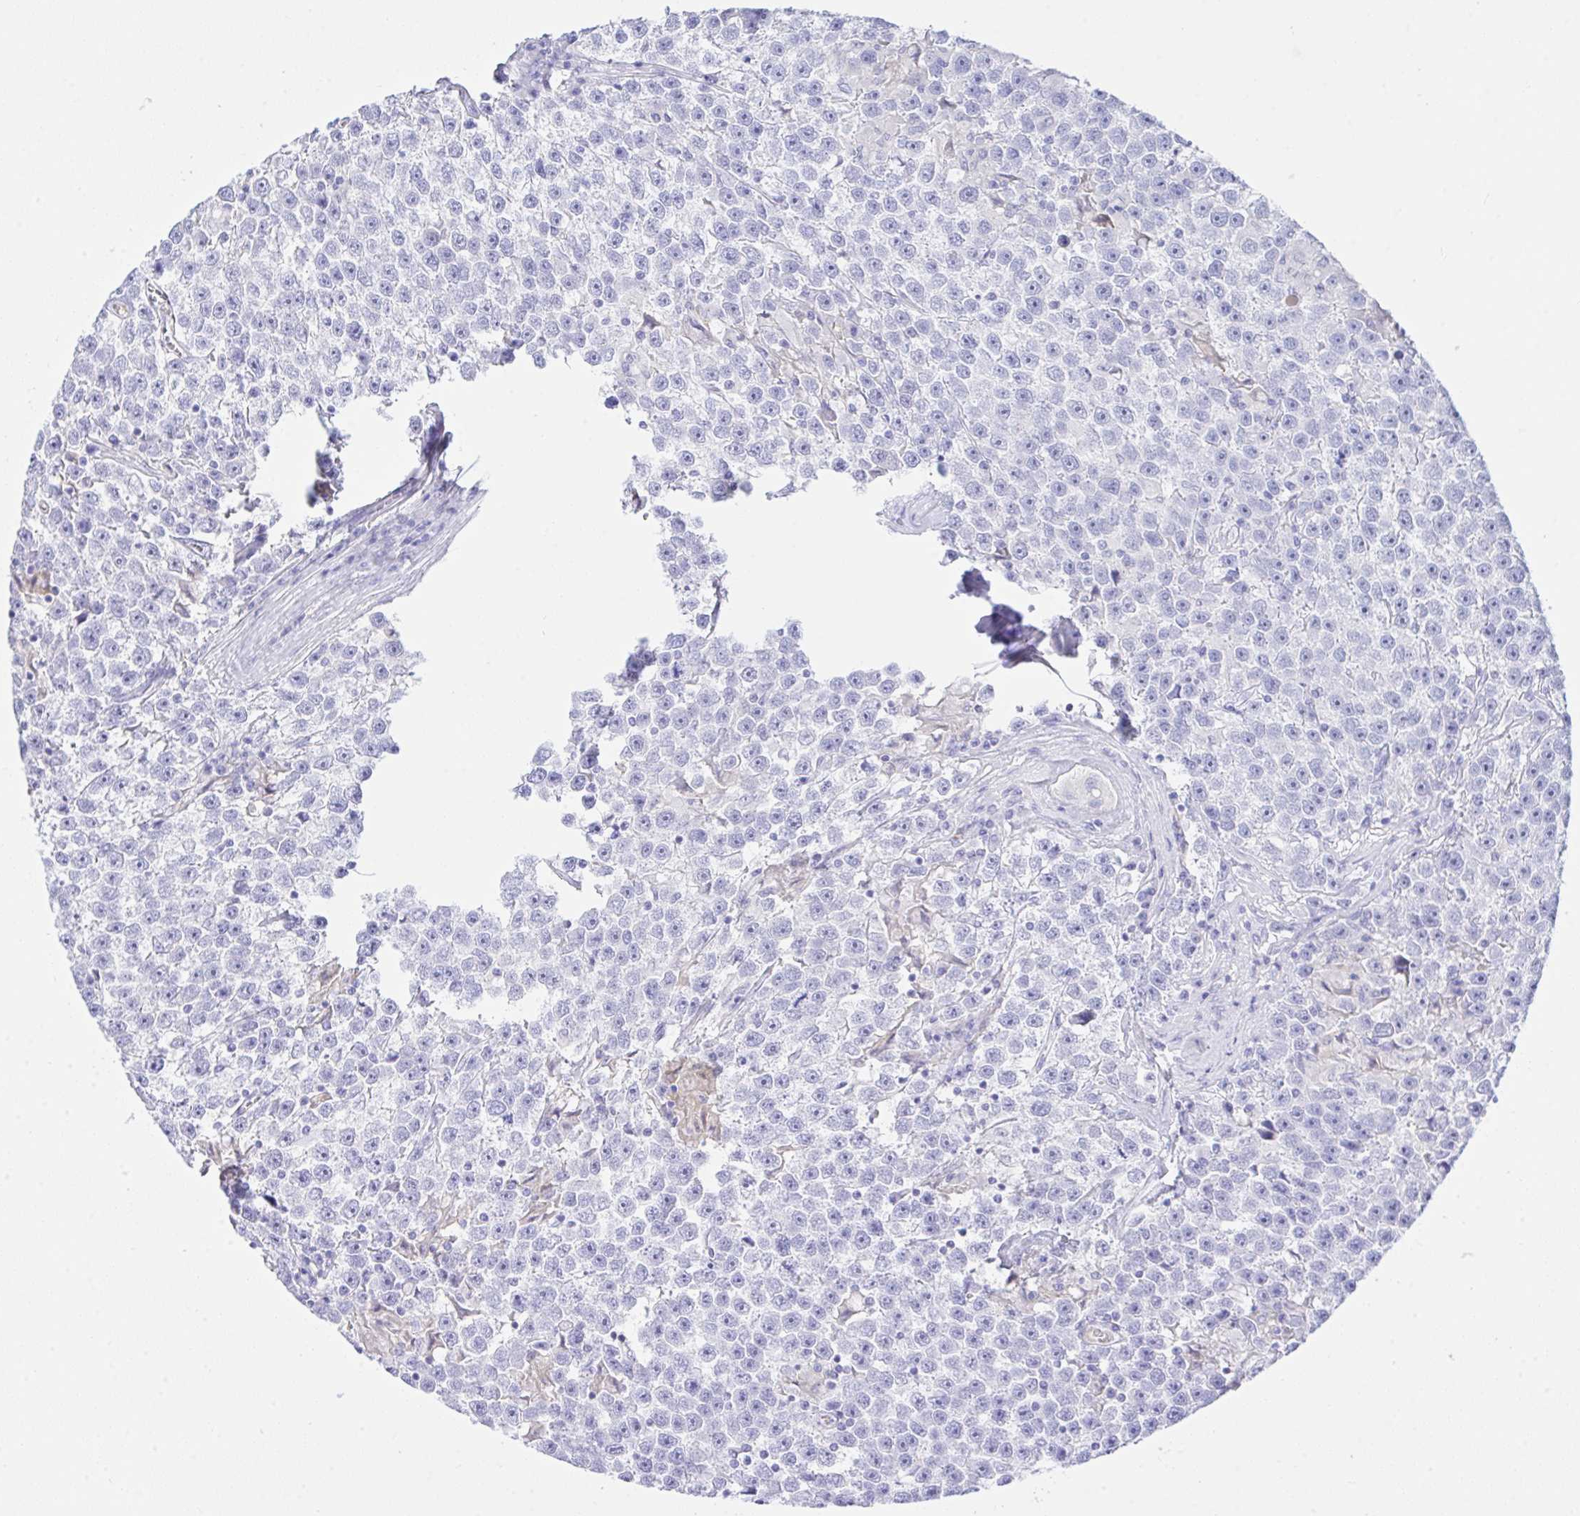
{"staining": {"intensity": "negative", "quantity": "none", "location": "none"}, "tissue": "testis cancer", "cell_type": "Tumor cells", "image_type": "cancer", "snomed": [{"axis": "morphology", "description": "Seminoma, NOS"}, {"axis": "topography", "description": "Testis"}], "caption": "Testis cancer stained for a protein using immunohistochemistry (IHC) displays no expression tumor cells.", "gene": "ZNF221", "patient": {"sex": "male", "age": 31}}